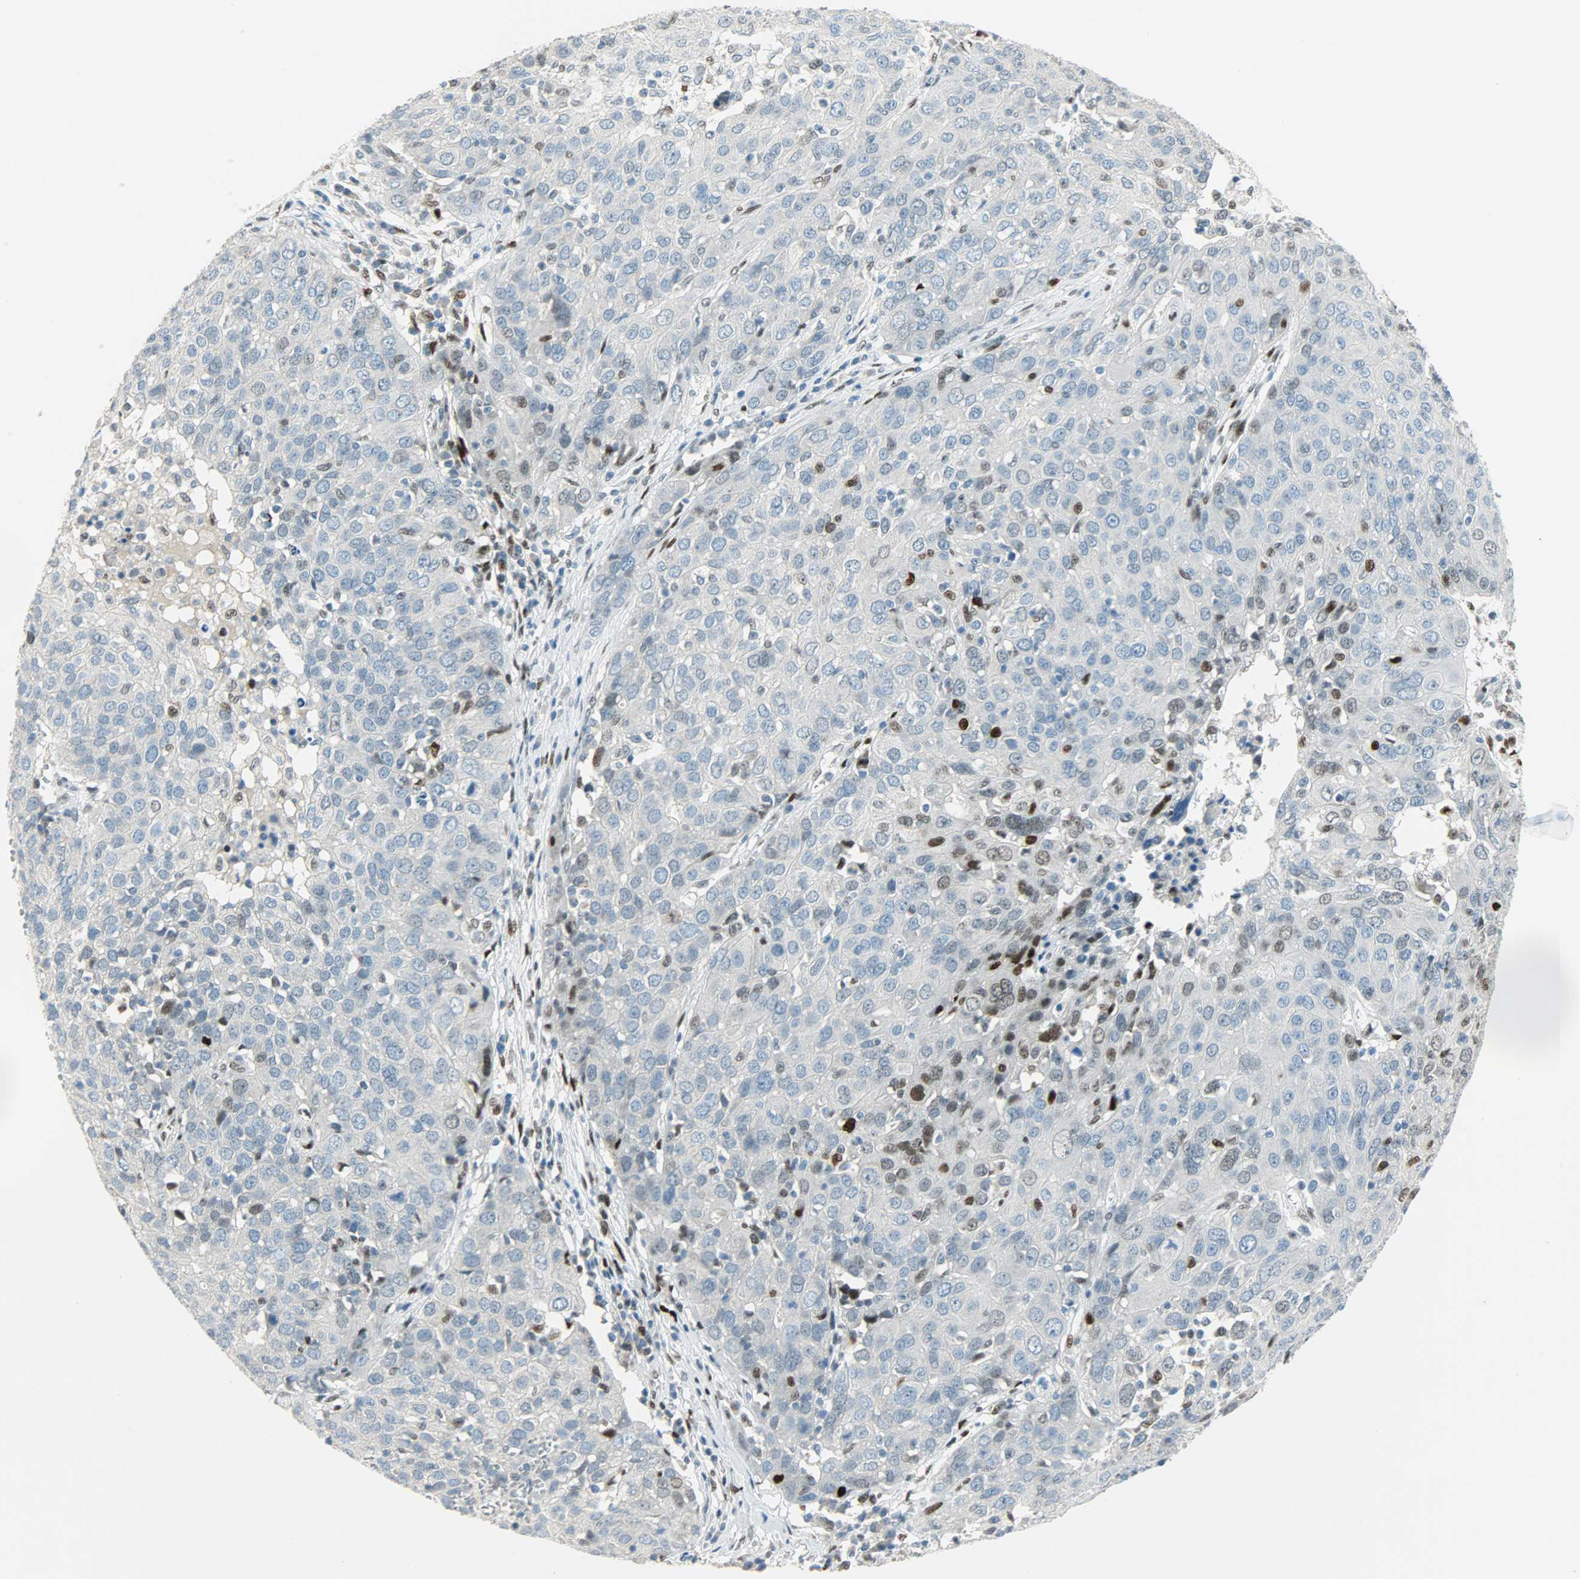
{"staining": {"intensity": "negative", "quantity": "none", "location": "none"}, "tissue": "ovarian cancer", "cell_type": "Tumor cells", "image_type": "cancer", "snomed": [{"axis": "morphology", "description": "Carcinoma, endometroid"}, {"axis": "topography", "description": "Ovary"}], "caption": "Endometroid carcinoma (ovarian) was stained to show a protein in brown. There is no significant positivity in tumor cells. (IHC, brightfield microscopy, high magnification).", "gene": "JUNB", "patient": {"sex": "female", "age": 50}}